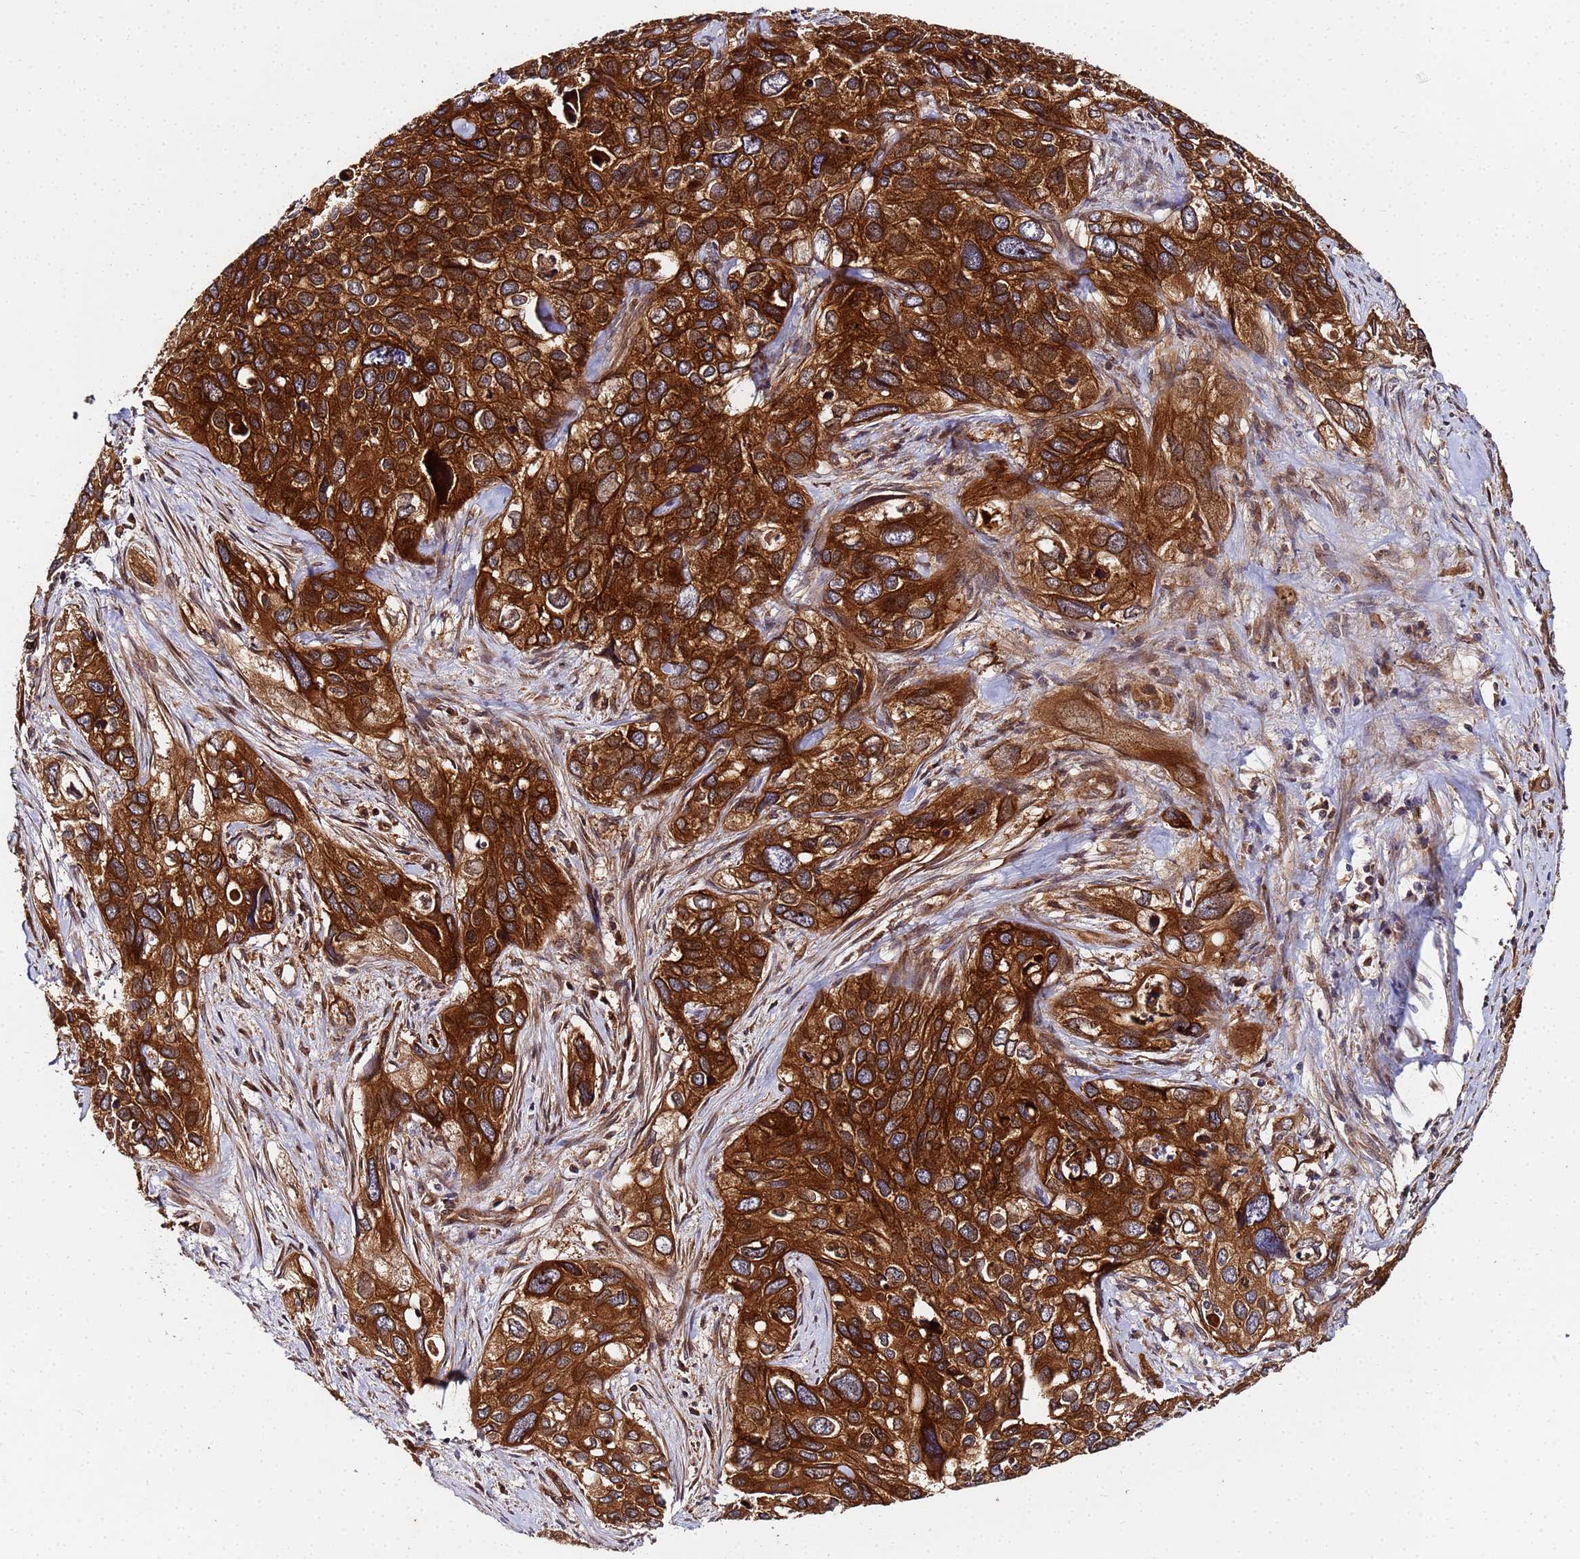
{"staining": {"intensity": "strong", "quantity": ">75%", "location": "cytoplasmic/membranous"}, "tissue": "cervical cancer", "cell_type": "Tumor cells", "image_type": "cancer", "snomed": [{"axis": "morphology", "description": "Squamous cell carcinoma, NOS"}, {"axis": "topography", "description": "Cervix"}], "caption": "Cervical cancer was stained to show a protein in brown. There is high levels of strong cytoplasmic/membranous staining in approximately >75% of tumor cells.", "gene": "UNC93B1", "patient": {"sex": "female", "age": 55}}